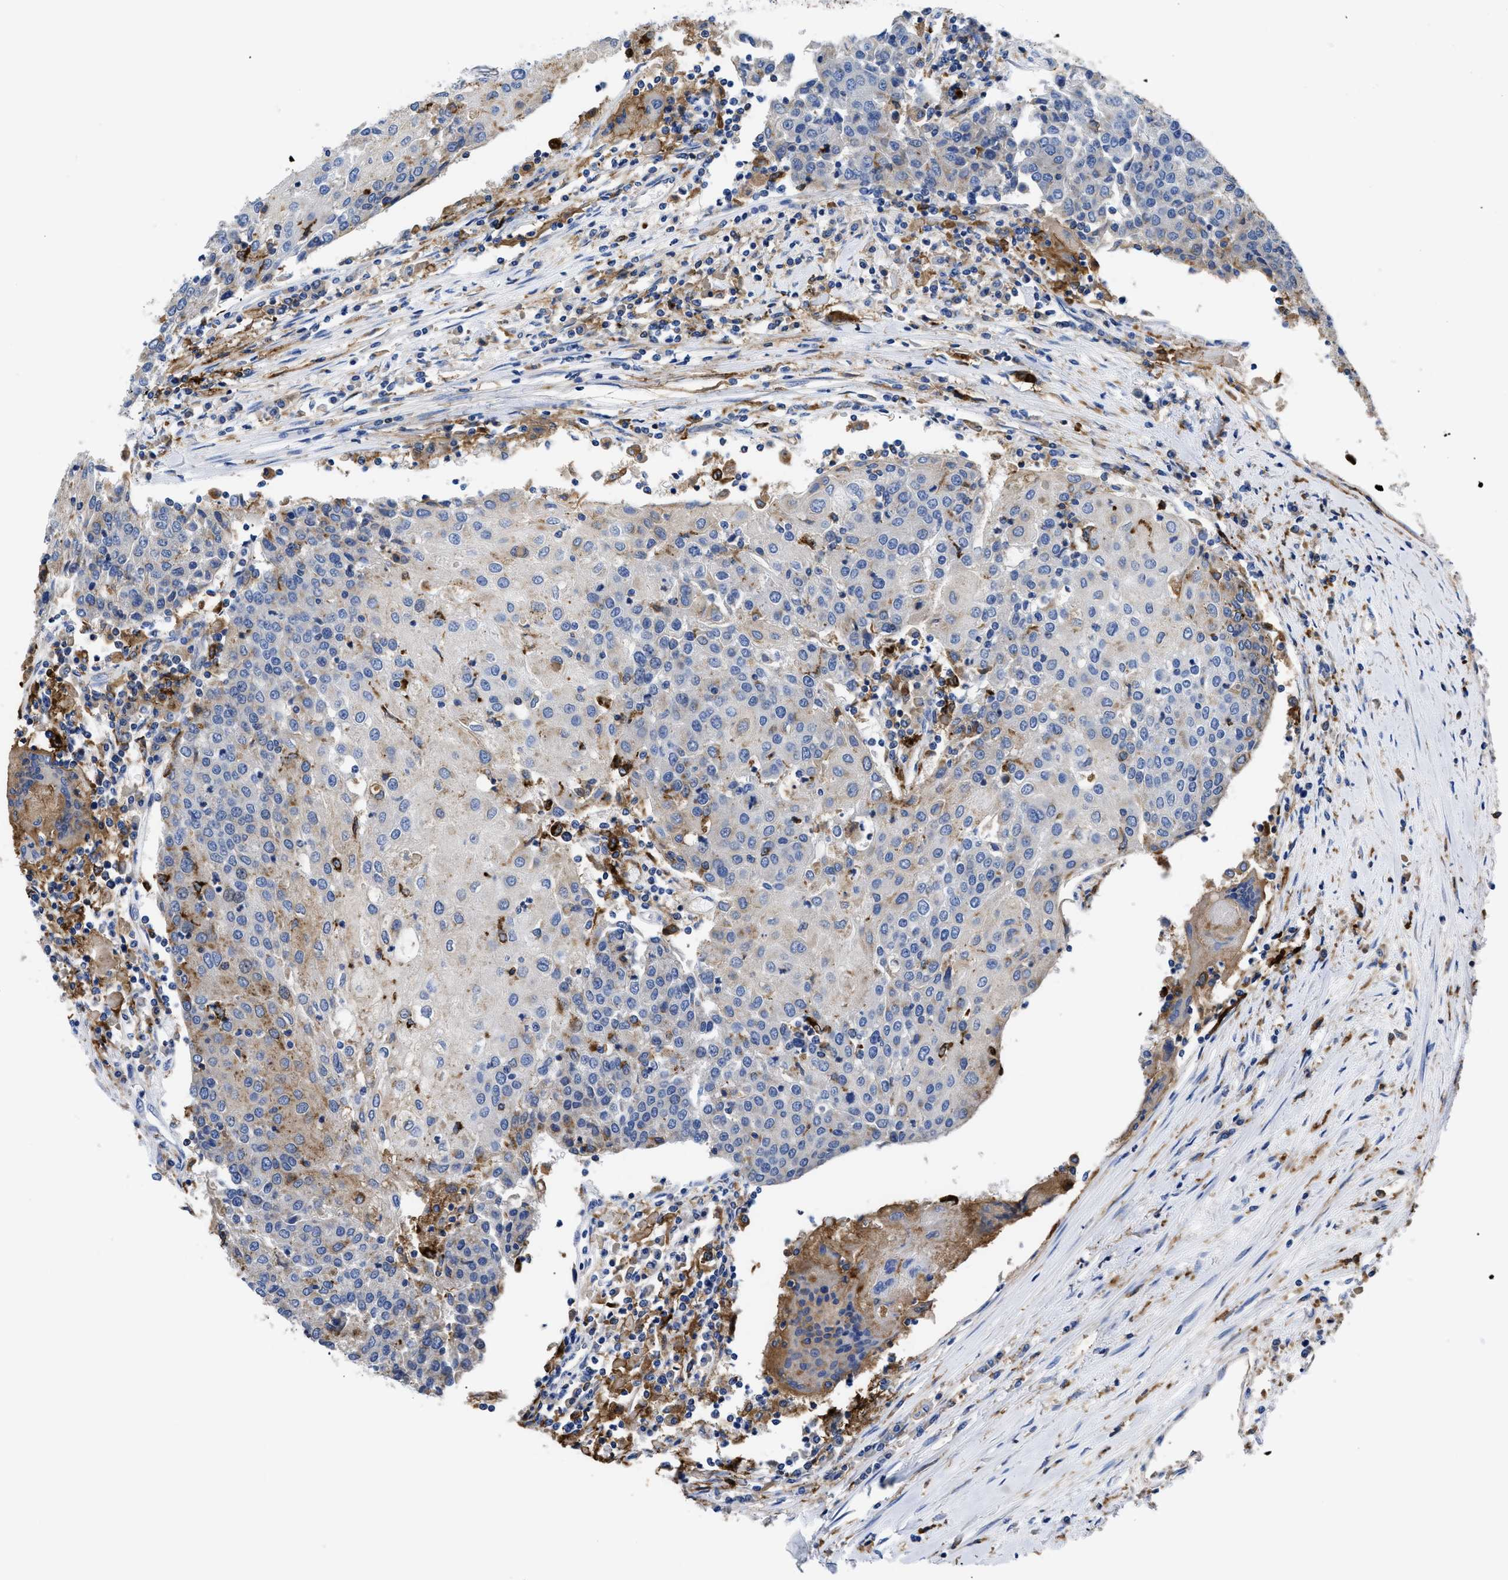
{"staining": {"intensity": "weak", "quantity": "<25%", "location": "cytoplasmic/membranous"}, "tissue": "urothelial cancer", "cell_type": "Tumor cells", "image_type": "cancer", "snomed": [{"axis": "morphology", "description": "Urothelial carcinoma, High grade"}, {"axis": "topography", "description": "Urinary bladder"}], "caption": "Protein analysis of urothelial cancer shows no significant positivity in tumor cells.", "gene": "HLA-DPA1", "patient": {"sex": "female", "age": 85}}